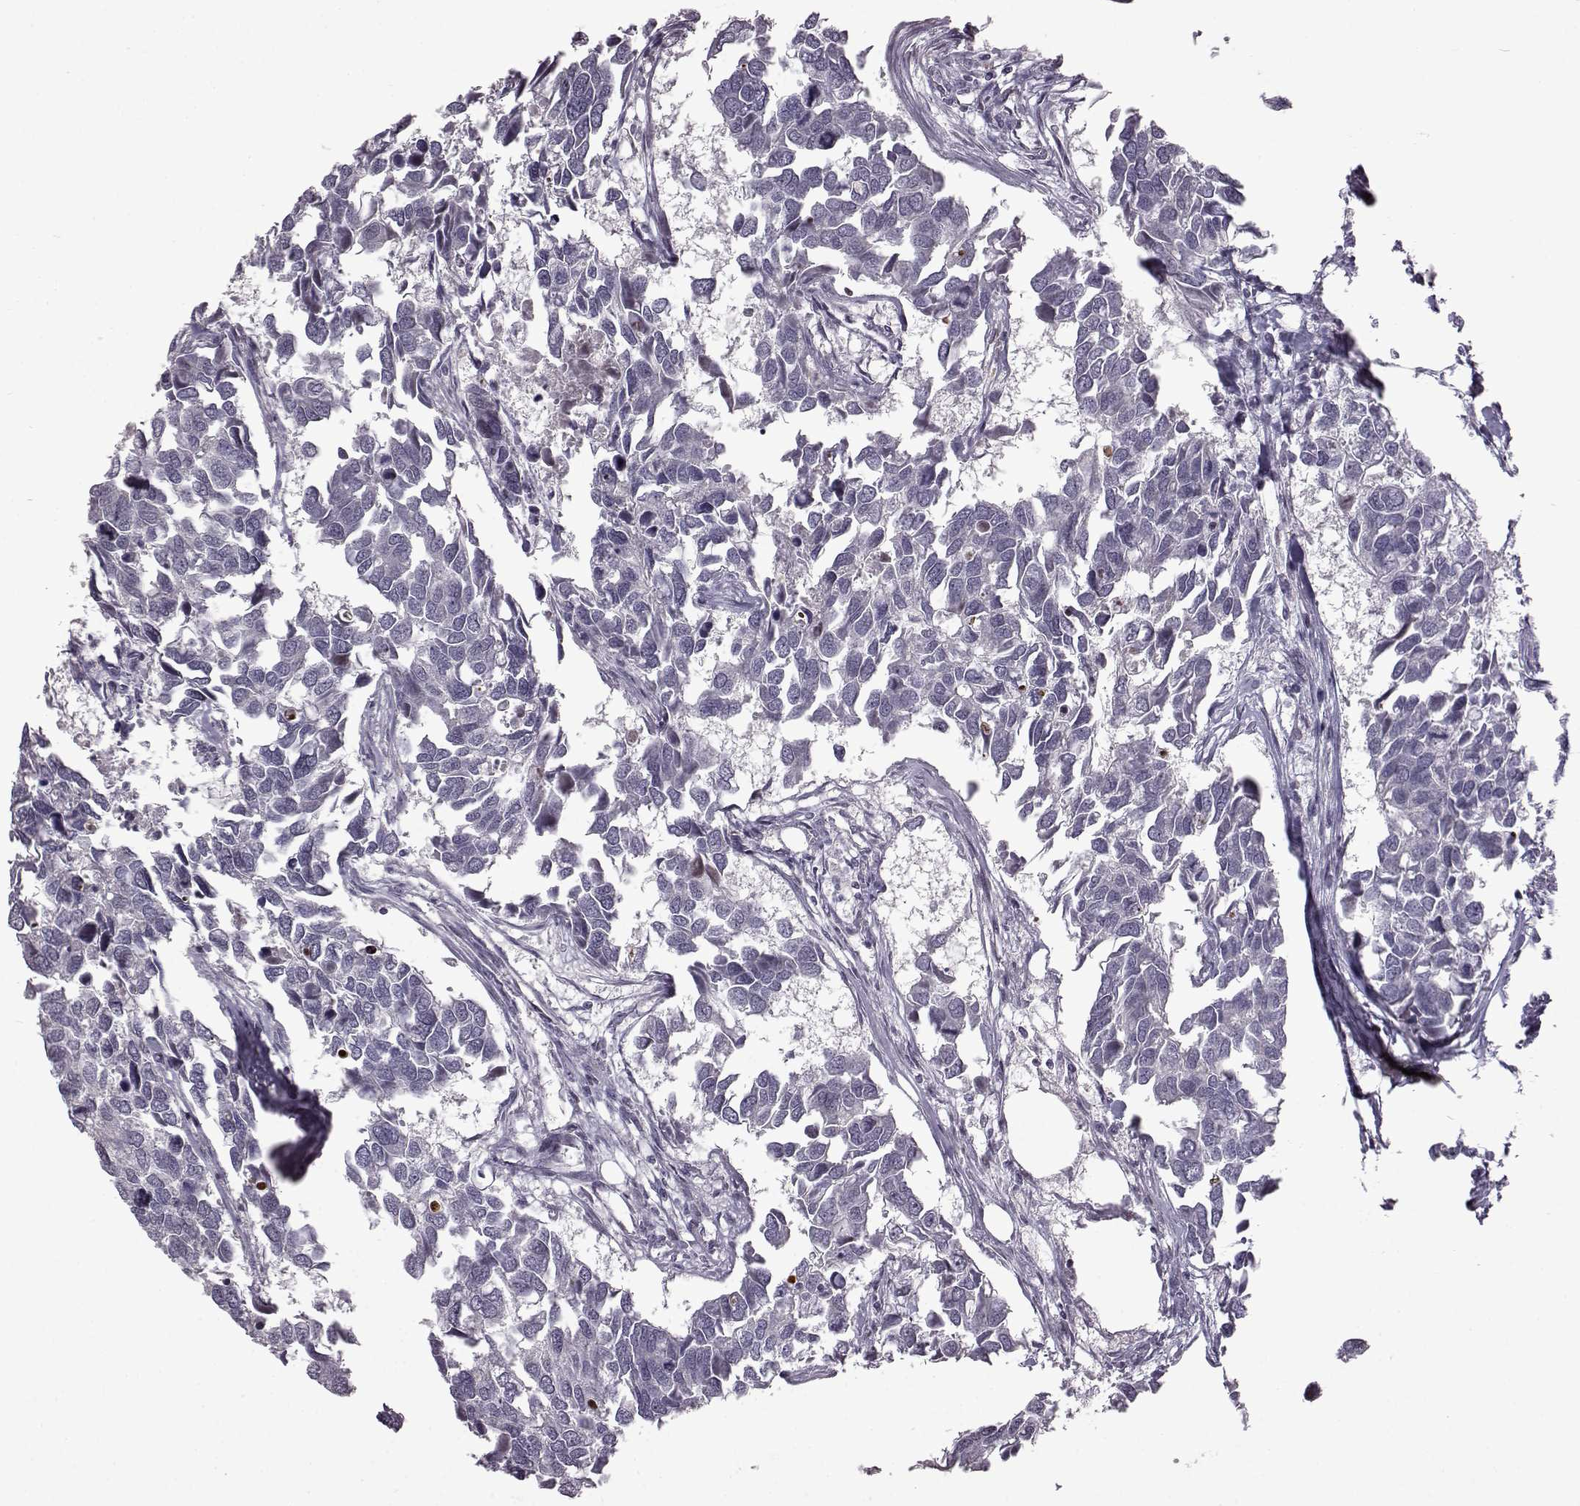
{"staining": {"intensity": "negative", "quantity": "none", "location": "none"}, "tissue": "breast cancer", "cell_type": "Tumor cells", "image_type": "cancer", "snomed": [{"axis": "morphology", "description": "Duct carcinoma"}, {"axis": "topography", "description": "Breast"}], "caption": "The immunohistochemistry image has no significant expression in tumor cells of breast cancer (infiltrating ductal carcinoma) tissue.", "gene": "GAL", "patient": {"sex": "female", "age": 83}}